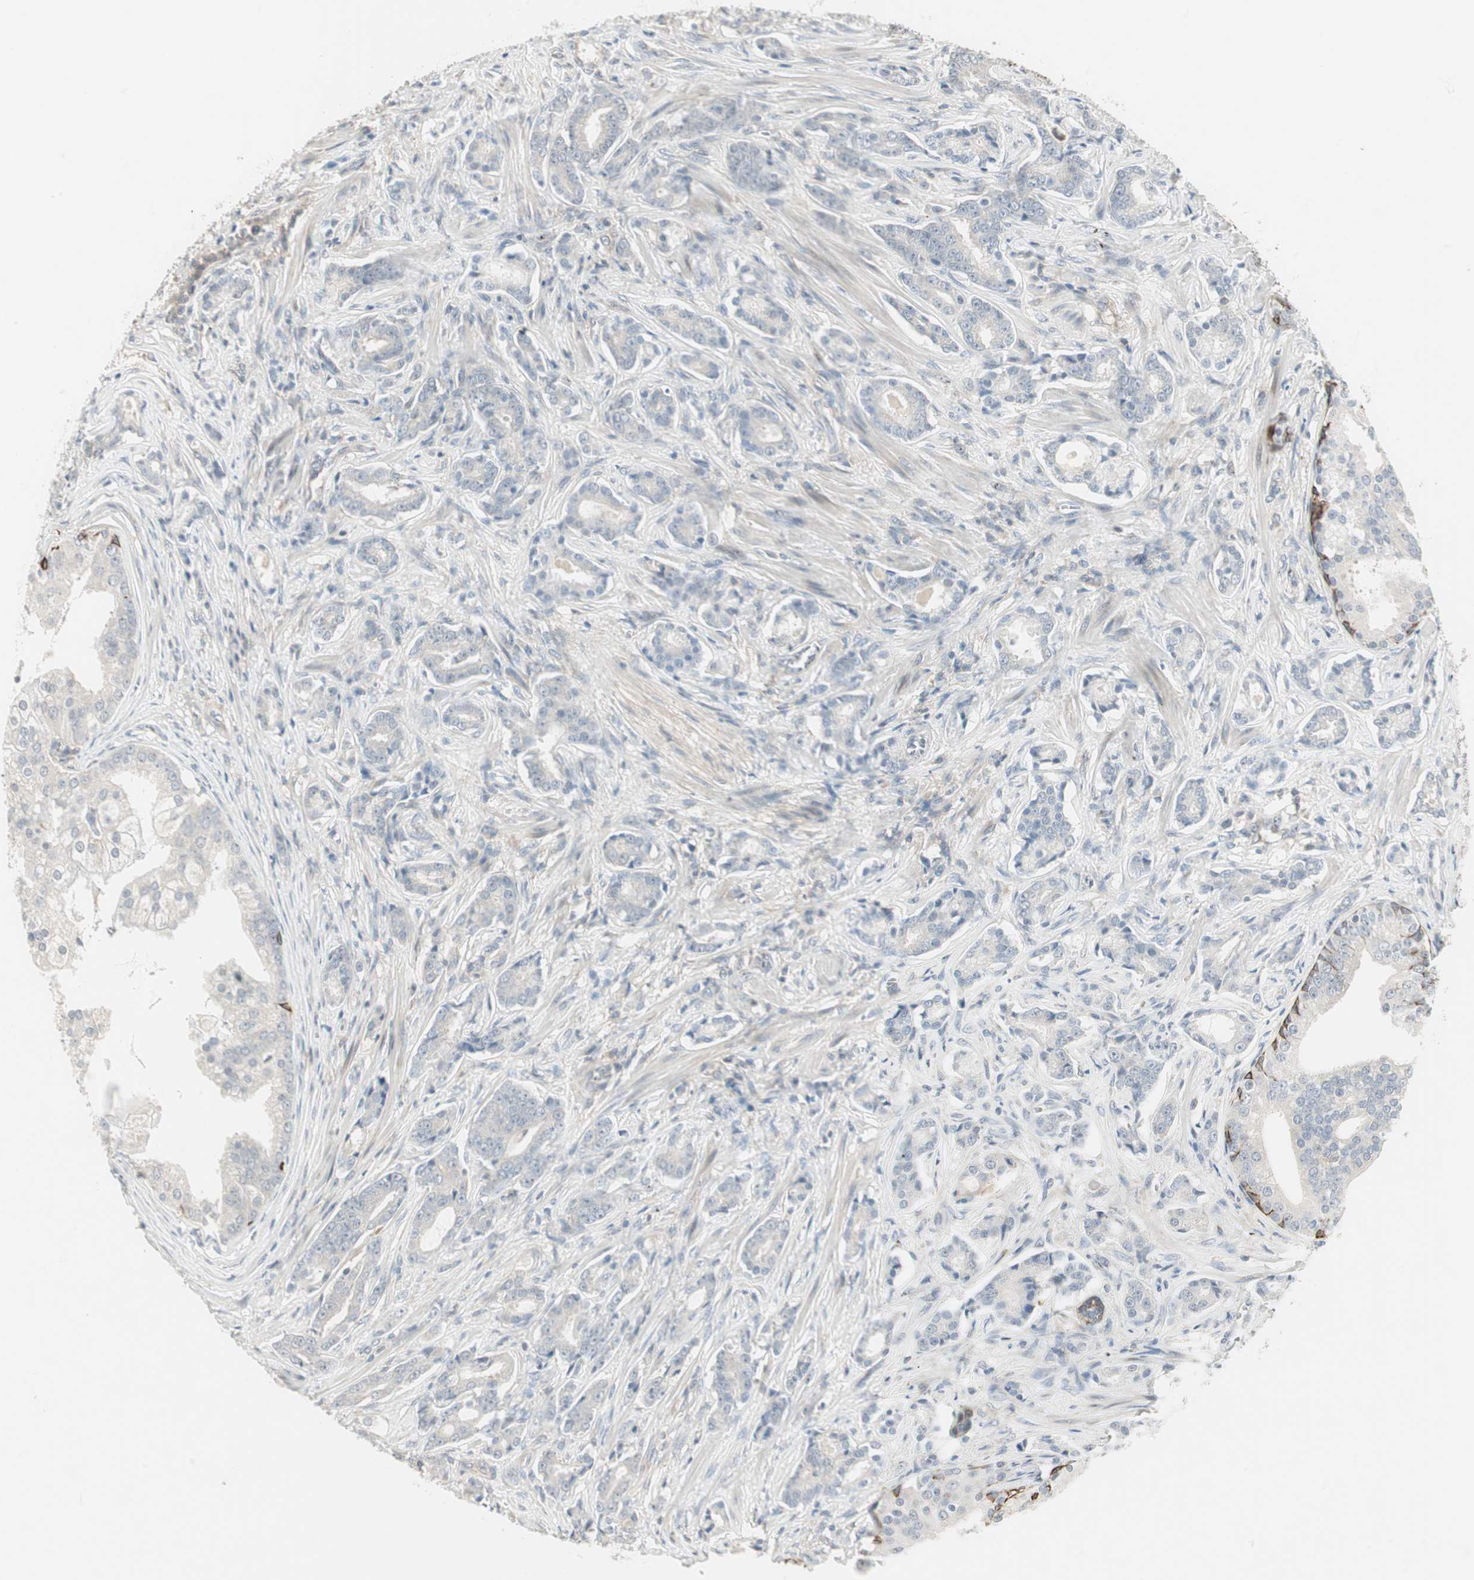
{"staining": {"intensity": "negative", "quantity": "none", "location": "none"}, "tissue": "prostate cancer", "cell_type": "Tumor cells", "image_type": "cancer", "snomed": [{"axis": "morphology", "description": "Adenocarcinoma, Low grade"}, {"axis": "topography", "description": "Prostate"}], "caption": "A micrograph of prostate cancer (adenocarcinoma (low-grade)) stained for a protein demonstrates no brown staining in tumor cells.", "gene": "ZFP36", "patient": {"sex": "male", "age": 58}}